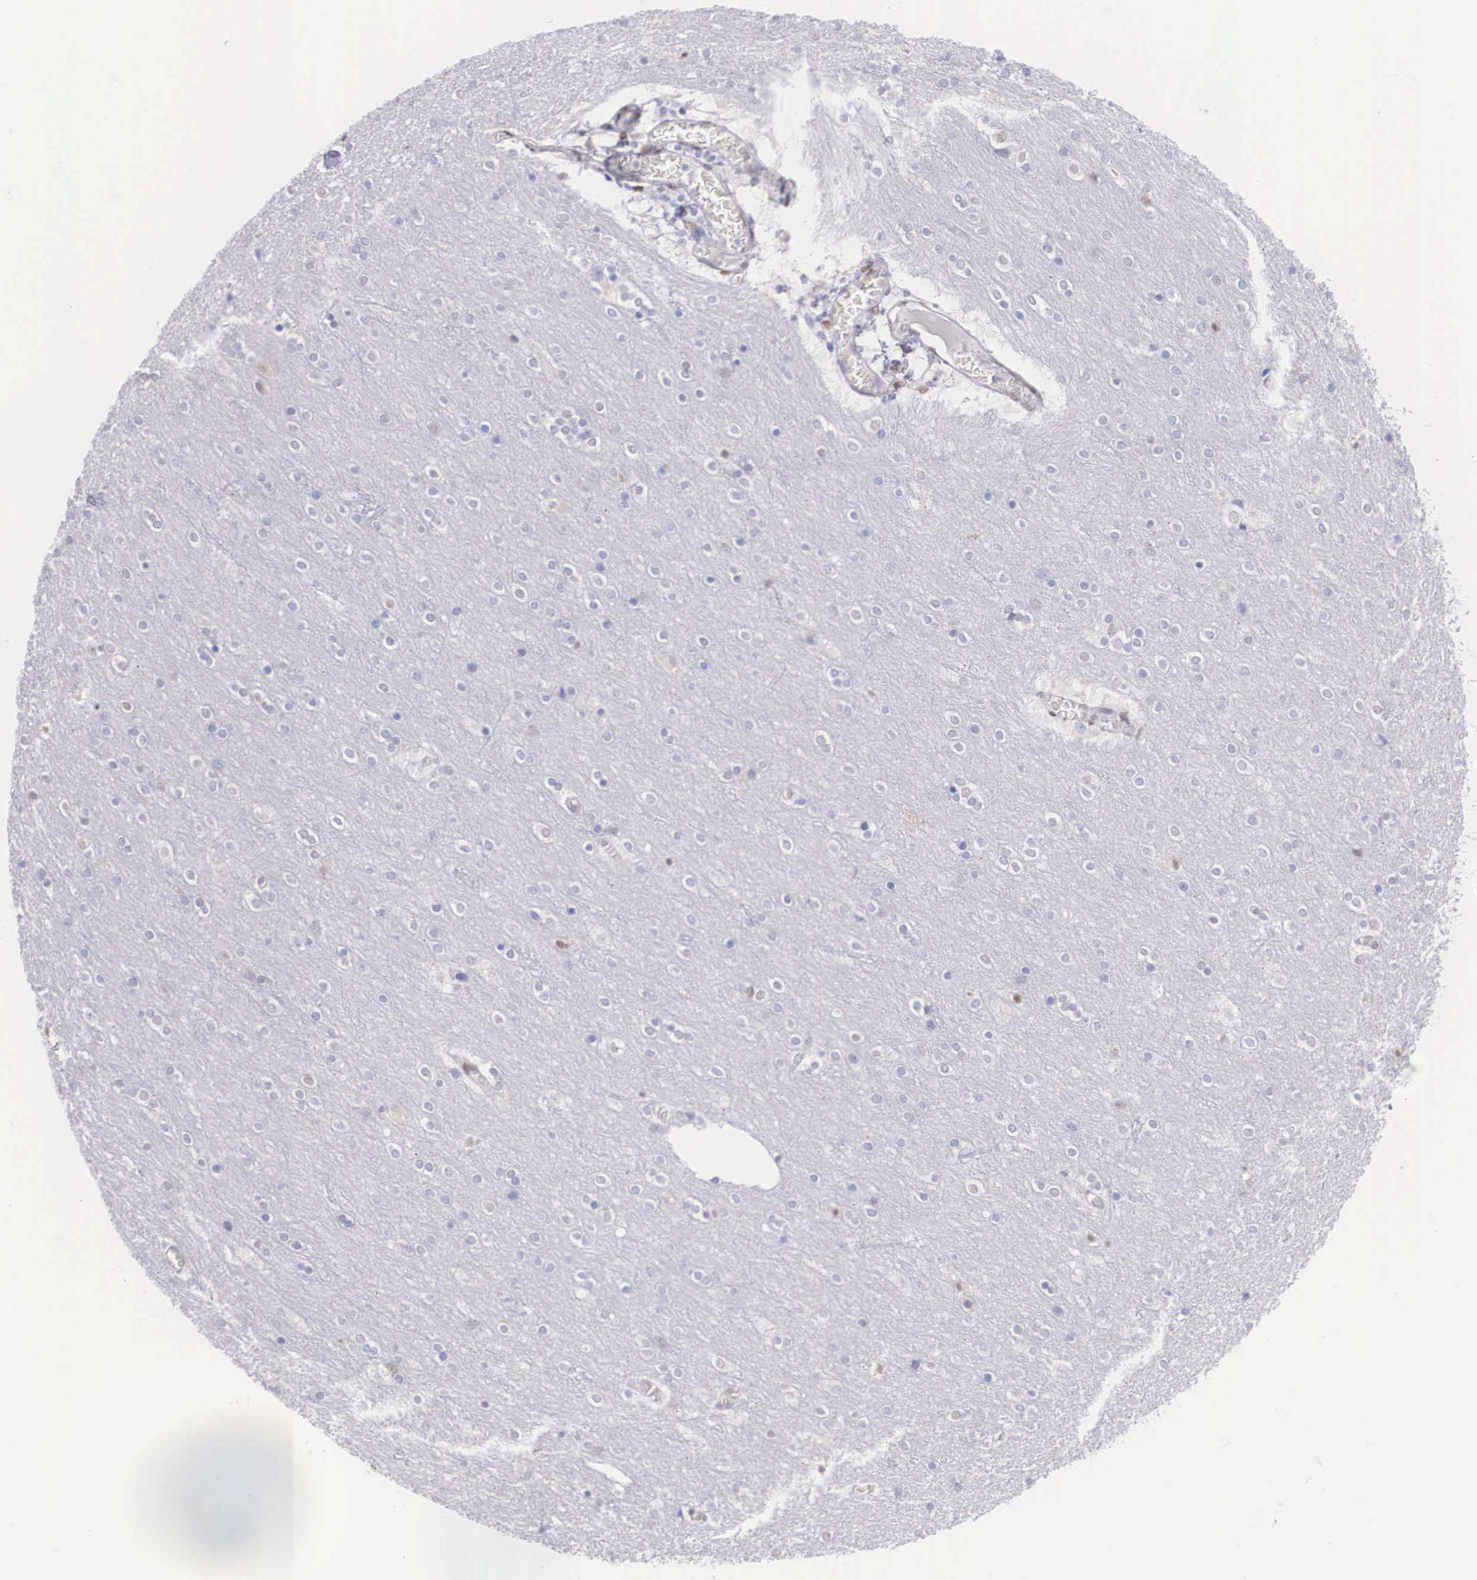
{"staining": {"intensity": "negative", "quantity": "none", "location": "none"}, "tissue": "cerebral cortex", "cell_type": "Endothelial cells", "image_type": "normal", "snomed": [{"axis": "morphology", "description": "Normal tissue, NOS"}, {"axis": "topography", "description": "Cerebral cortex"}], "caption": "A high-resolution image shows immunohistochemistry staining of normal cerebral cortex, which displays no significant positivity in endothelial cells. (IHC, brightfield microscopy, high magnification).", "gene": "HMGN5", "patient": {"sex": "female", "age": 54}}